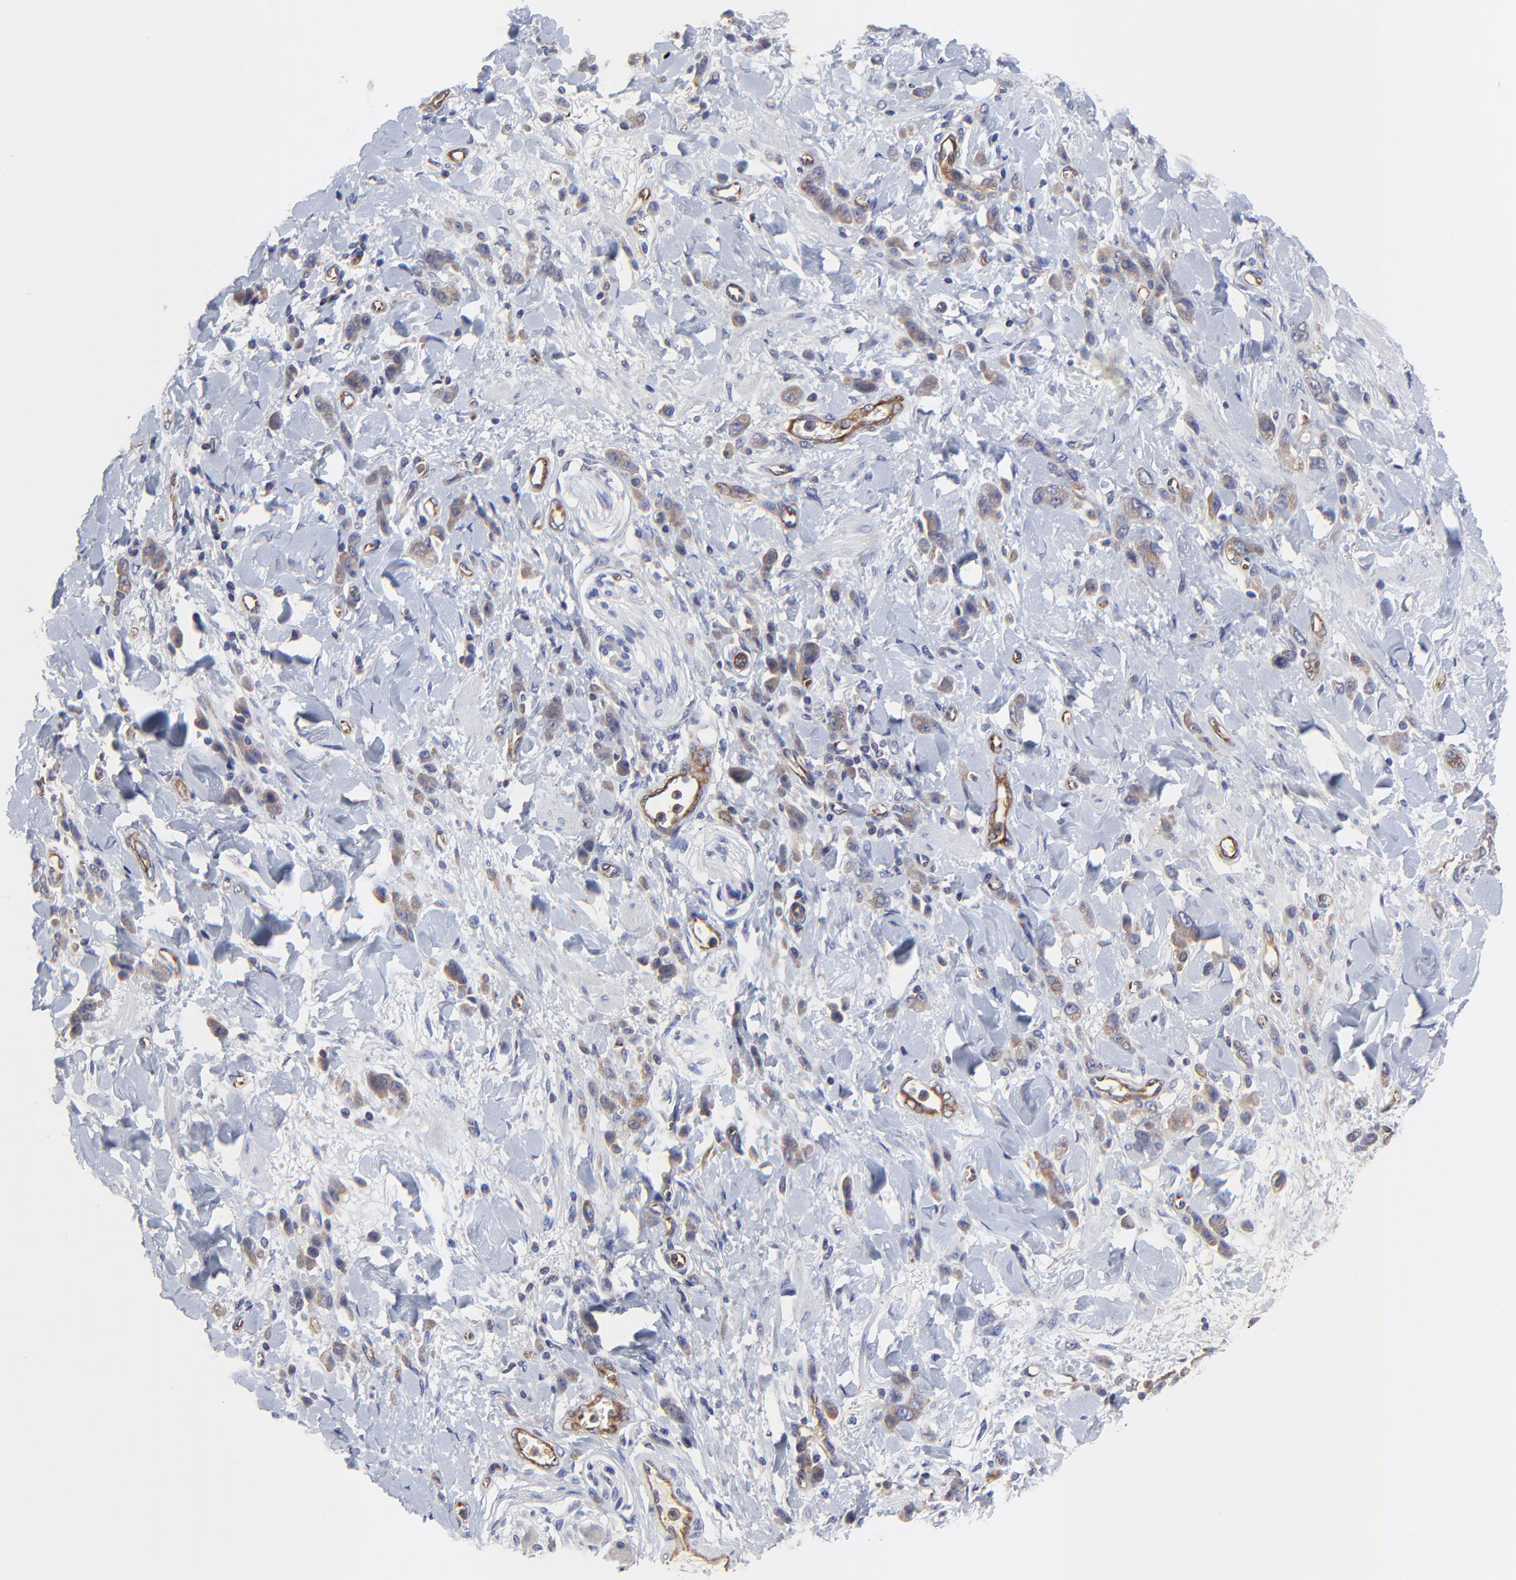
{"staining": {"intensity": "weak", "quantity": "25%-75%", "location": "cytoplasmic/membranous"}, "tissue": "stomach cancer", "cell_type": "Tumor cells", "image_type": "cancer", "snomed": [{"axis": "morphology", "description": "Normal tissue, NOS"}, {"axis": "morphology", "description": "Adenocarcinoma, NOS"}, {"axis": "topography", "description": "Stomach"}], "caption": "IHC of human stomach cancer (adenocarcinoma) reveals low levels of weak cytoplasmic/membranous staining in approximately 25%-75% of tumor cells.", "gene": "SULF2", "patient": {"sex": "male", "age": 82}}